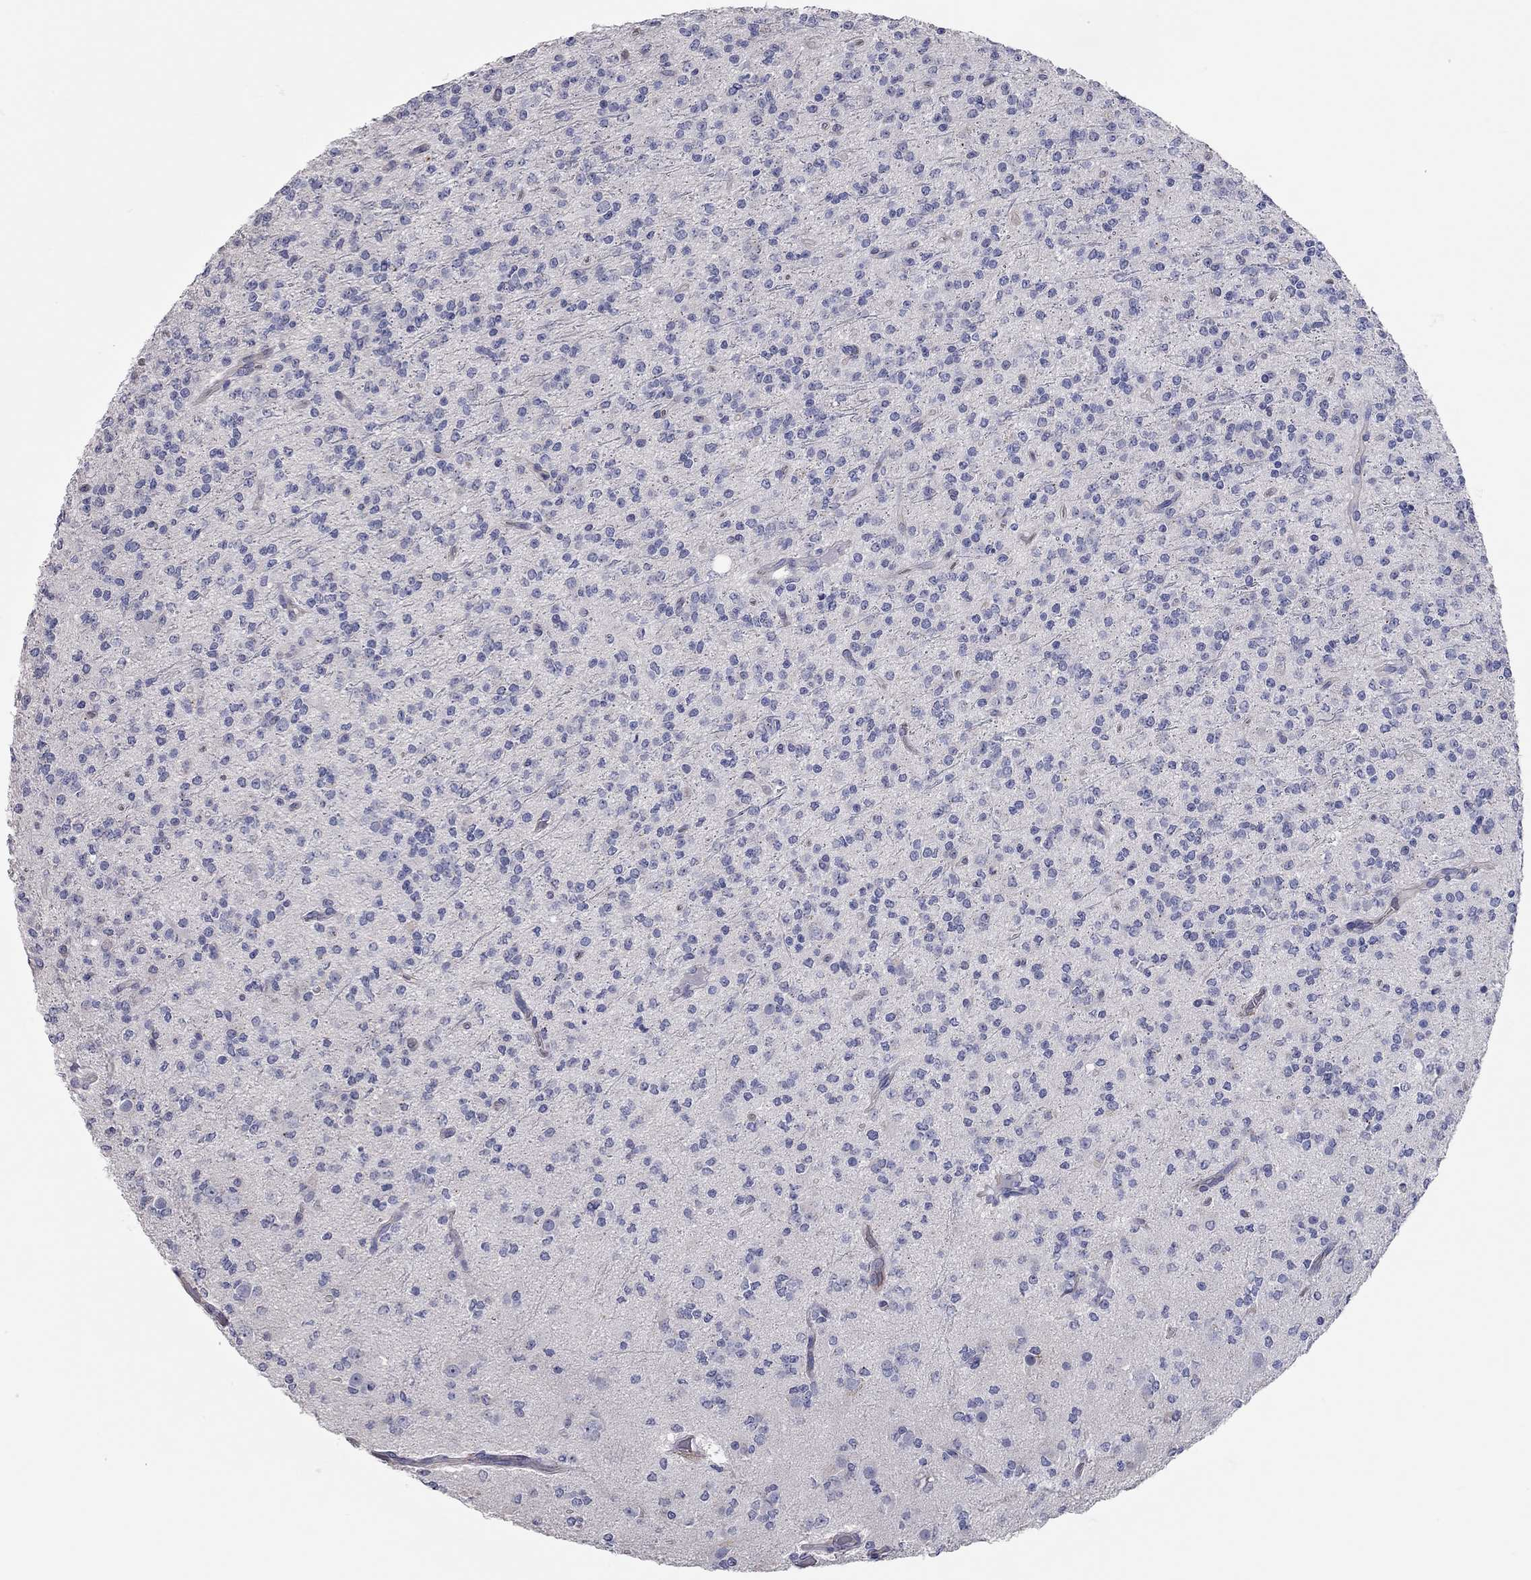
{"staining": {"intensity": "negative", "quantity": "none", "location": "none"}, "tissue": "glioma", "cell_type": "Tumor cells", "image_type": "cancer", "snomed": [{"axis": "morphology", "description": "Glioma, malignant, Low grade"}, {"axis": "topography", "description": "Brain"}], "caption": "Protein analysis of low-grade glioma (malignant) demonstrates no significant staining in tumor cells.", "gene": "C10orf90", "patient": {"sex": "male", "age": 27}}